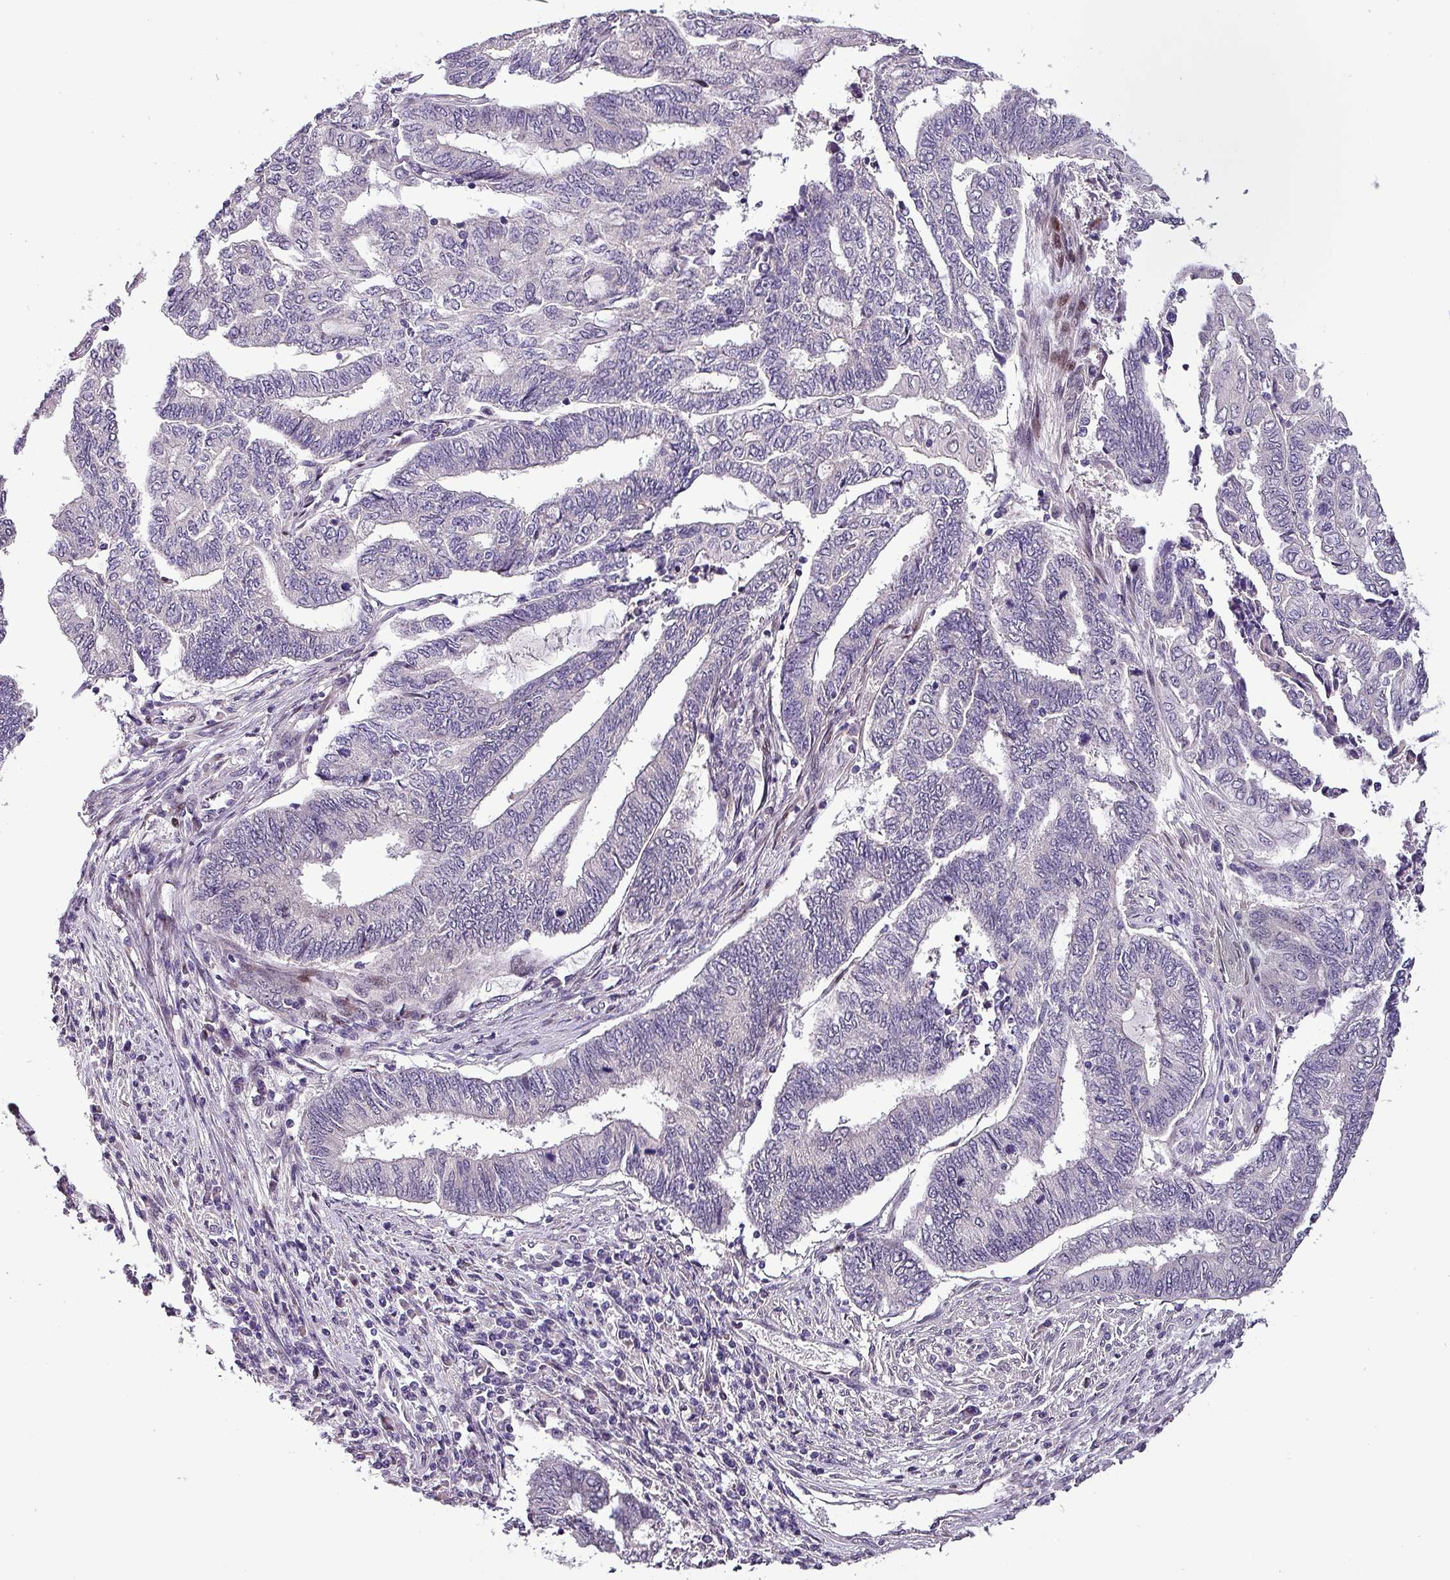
{"staining": {"intensity": "negative", "quantity": "none", "location": "none"}, "tissue": "endometrial cancer", "cell_type": "Tumor cells", "image_type": "cancer", "snomed": [{"axis": "morphology", "description": "Adenocarcinoma, NOS"}, {"axis": "topography", "description": "Uterus"}, {"axis": "topography", "description": "Endometrium"}], "caption": "This is a photomicrograph of IHC staining of endometrial adenocarcinoma, which shows no expression in tumor cells.", "gene": "GRAPL", "patient": {"sex": "female", "age": 70}}